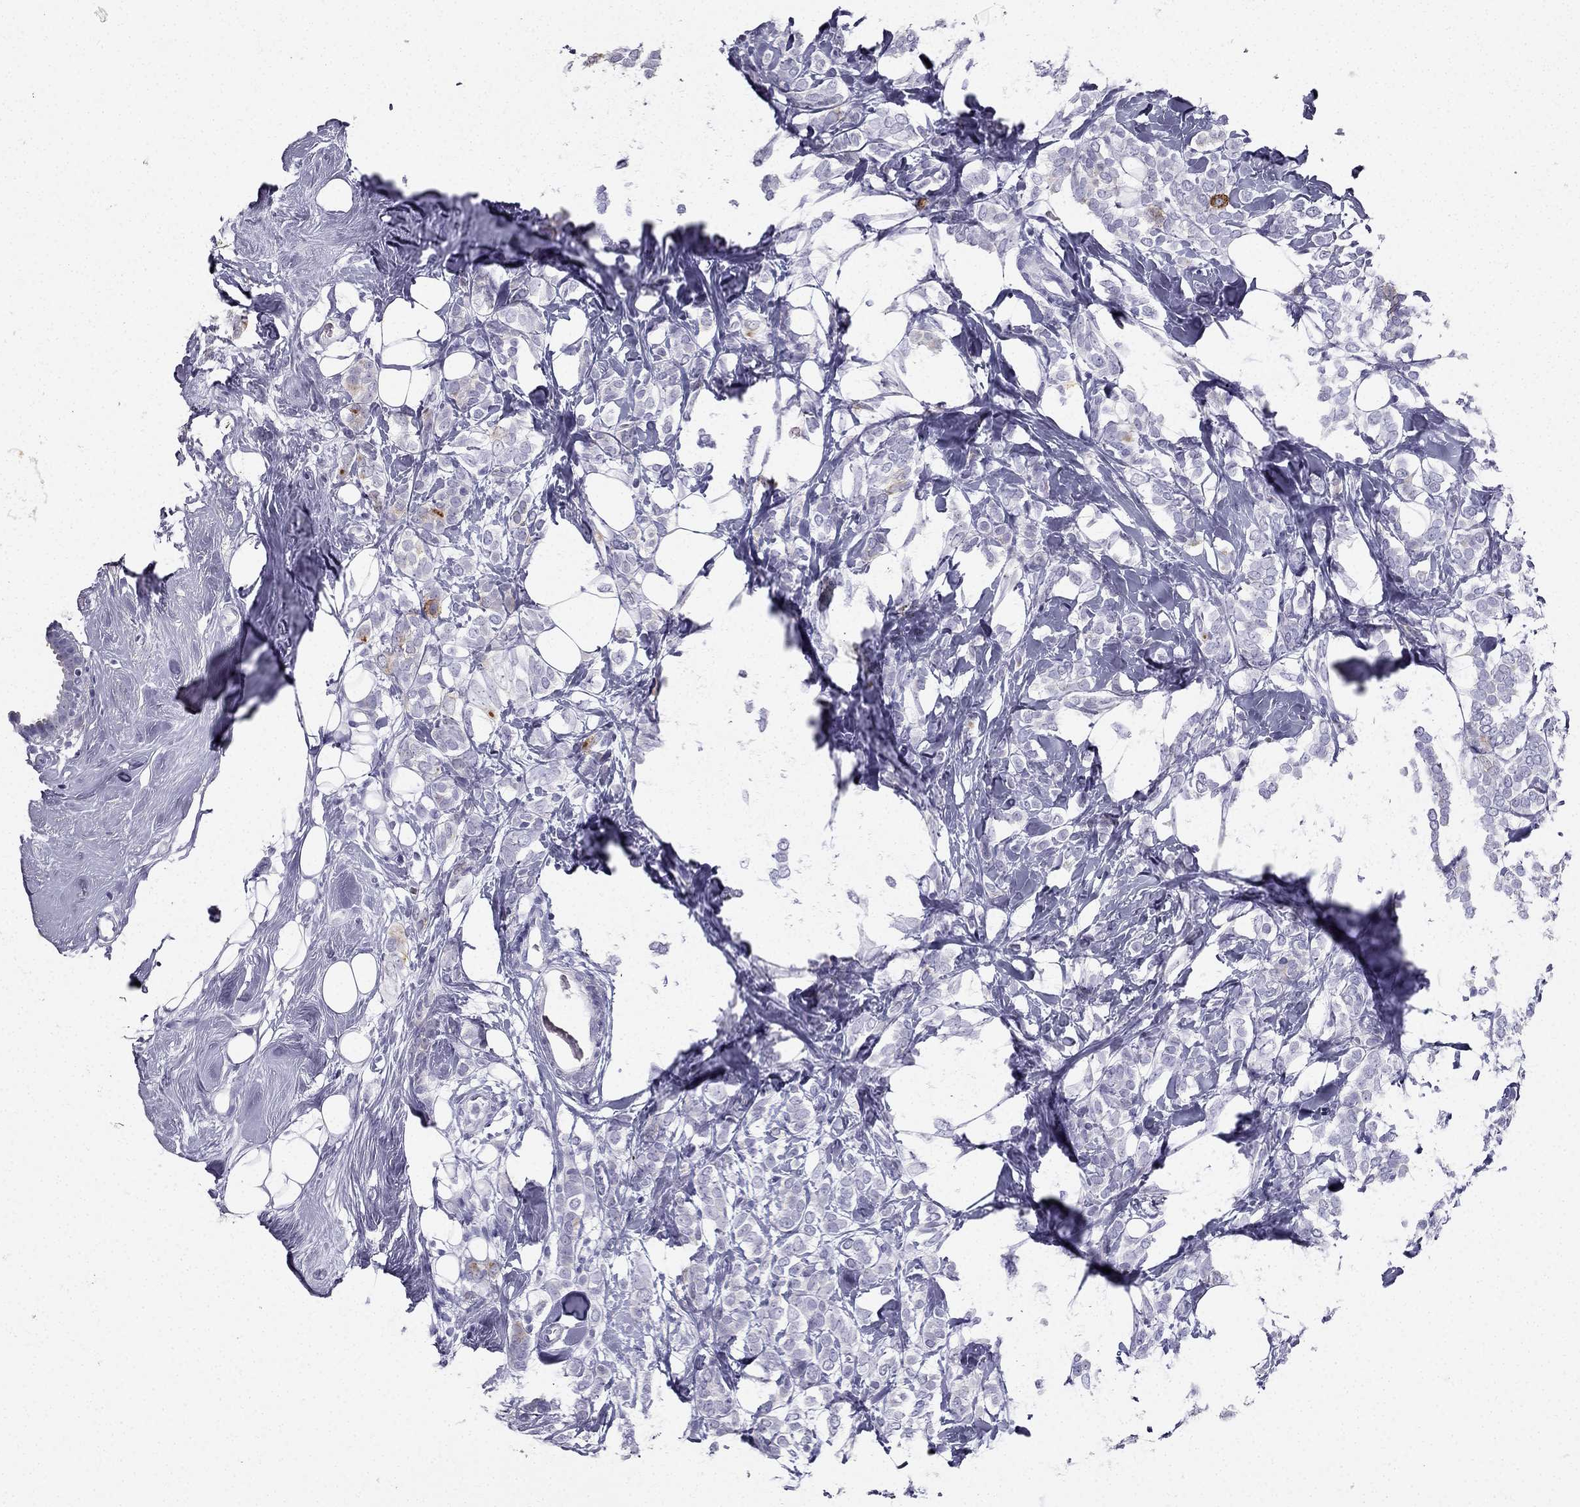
{"staining": {"intensity": "strong", "quantity": "<25%", "location": "cytoplasmic/membranous"}, "tissue": "breast cancer", "cell_type": "Tumor cells", "image_type": "cancer", "snomed": [{"axis": "morphology", "description": "Lobular carcinoma"}, {"axis": "topography", "description": "Breast"}], "caption": "Immunohistochemistry of human breast cancer shows medium levels of strong cytoplasmic/membranous staining in approximately <25% of tumor cells.", "gene": "TFF3", "patient": {"sex": "female", "age": 49}}